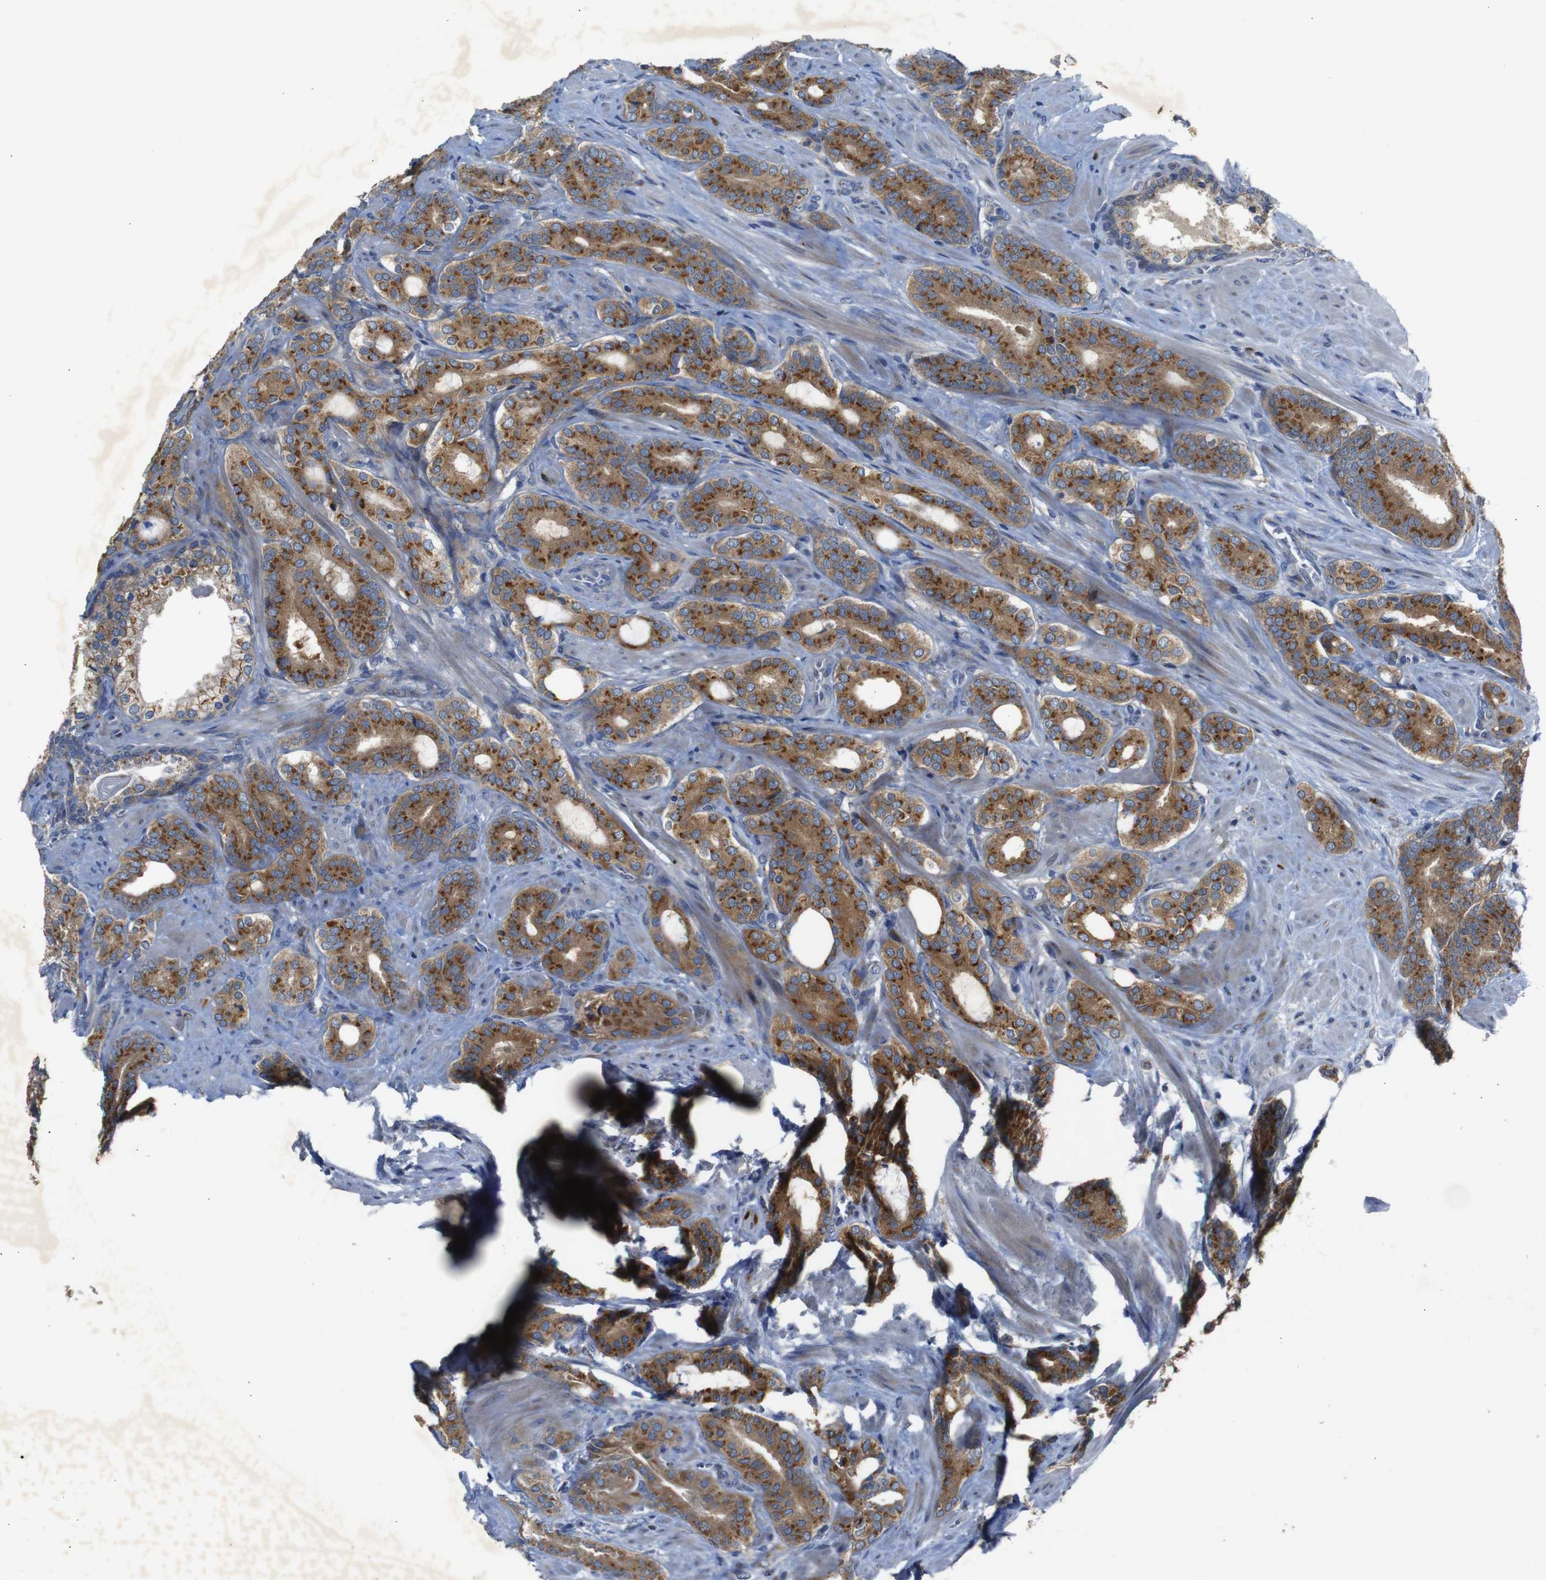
{"staining": {"intensity": "moderate", "quantity": ">75%", "location": "cytoplasmic/membranous"}, "tissue": "prostate cancer", "cell_type": "Tumor cells", "image_type": "cancer", "snomed": [{"axis": "morphology", "description": "Adenocarcinoma, Low grade"}, {"axis": "topography", "description": "Prostate"}], "caption": "IHC micrograph of prostate low-grade adenocarcinoma stained for a protein (brown), which exhibits medium levels of moderate cytoplasmic/membranous staining in approximately >75% of tumor cells.", "gene": "CHST10", "patient": {"sex": "male", "age": 63}}